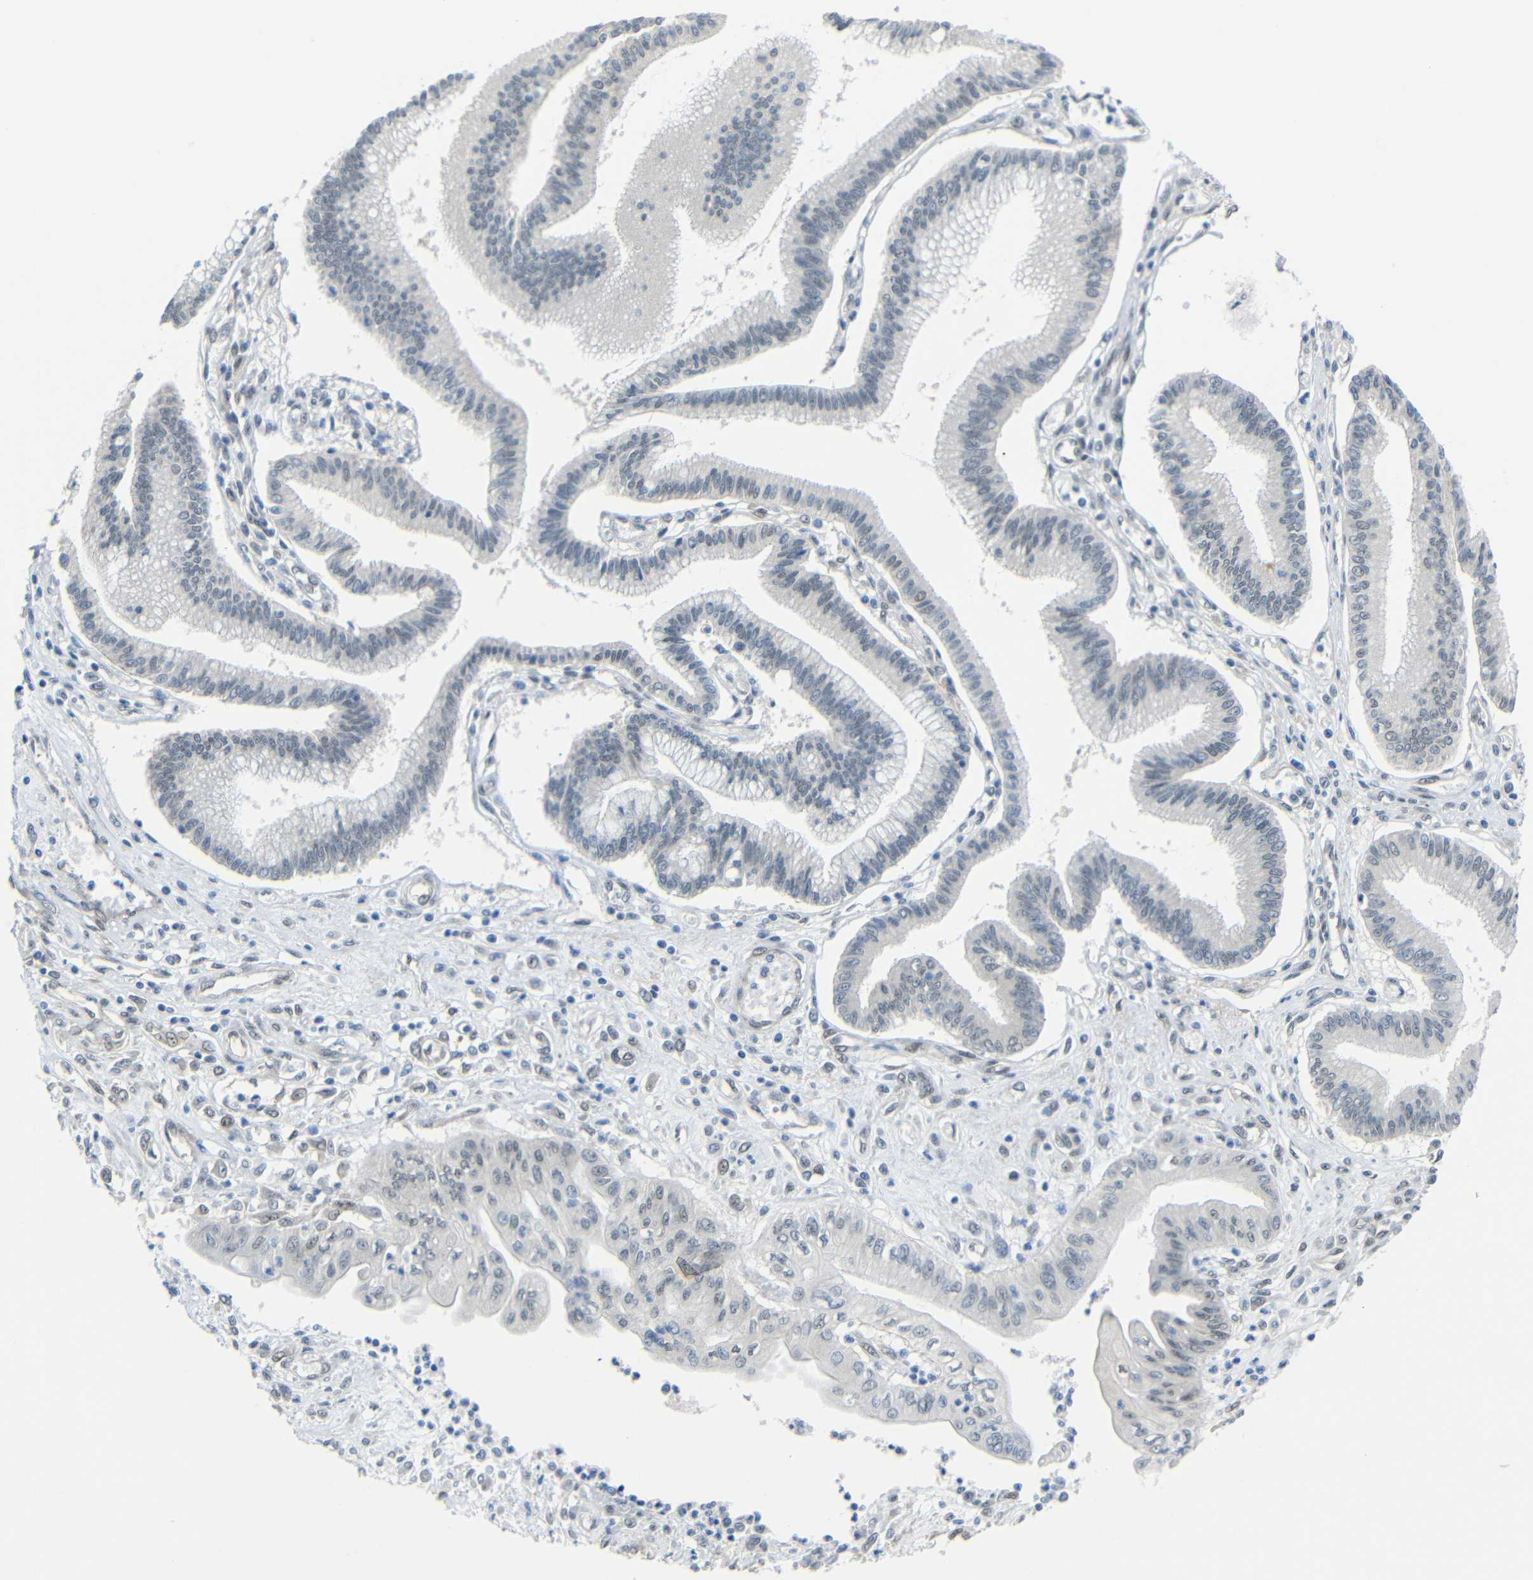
{"staining": {"intensity": "negative", "quantity": "none", "location": "none"}, "tissue": "pancreatic cancer", "cell_type": "Tumor cells", "image_type": "cancer", "snomed": [{"axis": "morphology", "description": "Adenocarcinoma, NOS"}, {"axis": "topography", "description": "Pancreas"}], "caption": "A photomicrograph of human pancreatic adenocarcinoma is negative for staining in tumor cells. (DAB (3,3'-diaminobenzidine) IHC, high magnification).", "gene": "GPR158", "patient": {"sex": "male", "age": 56}}